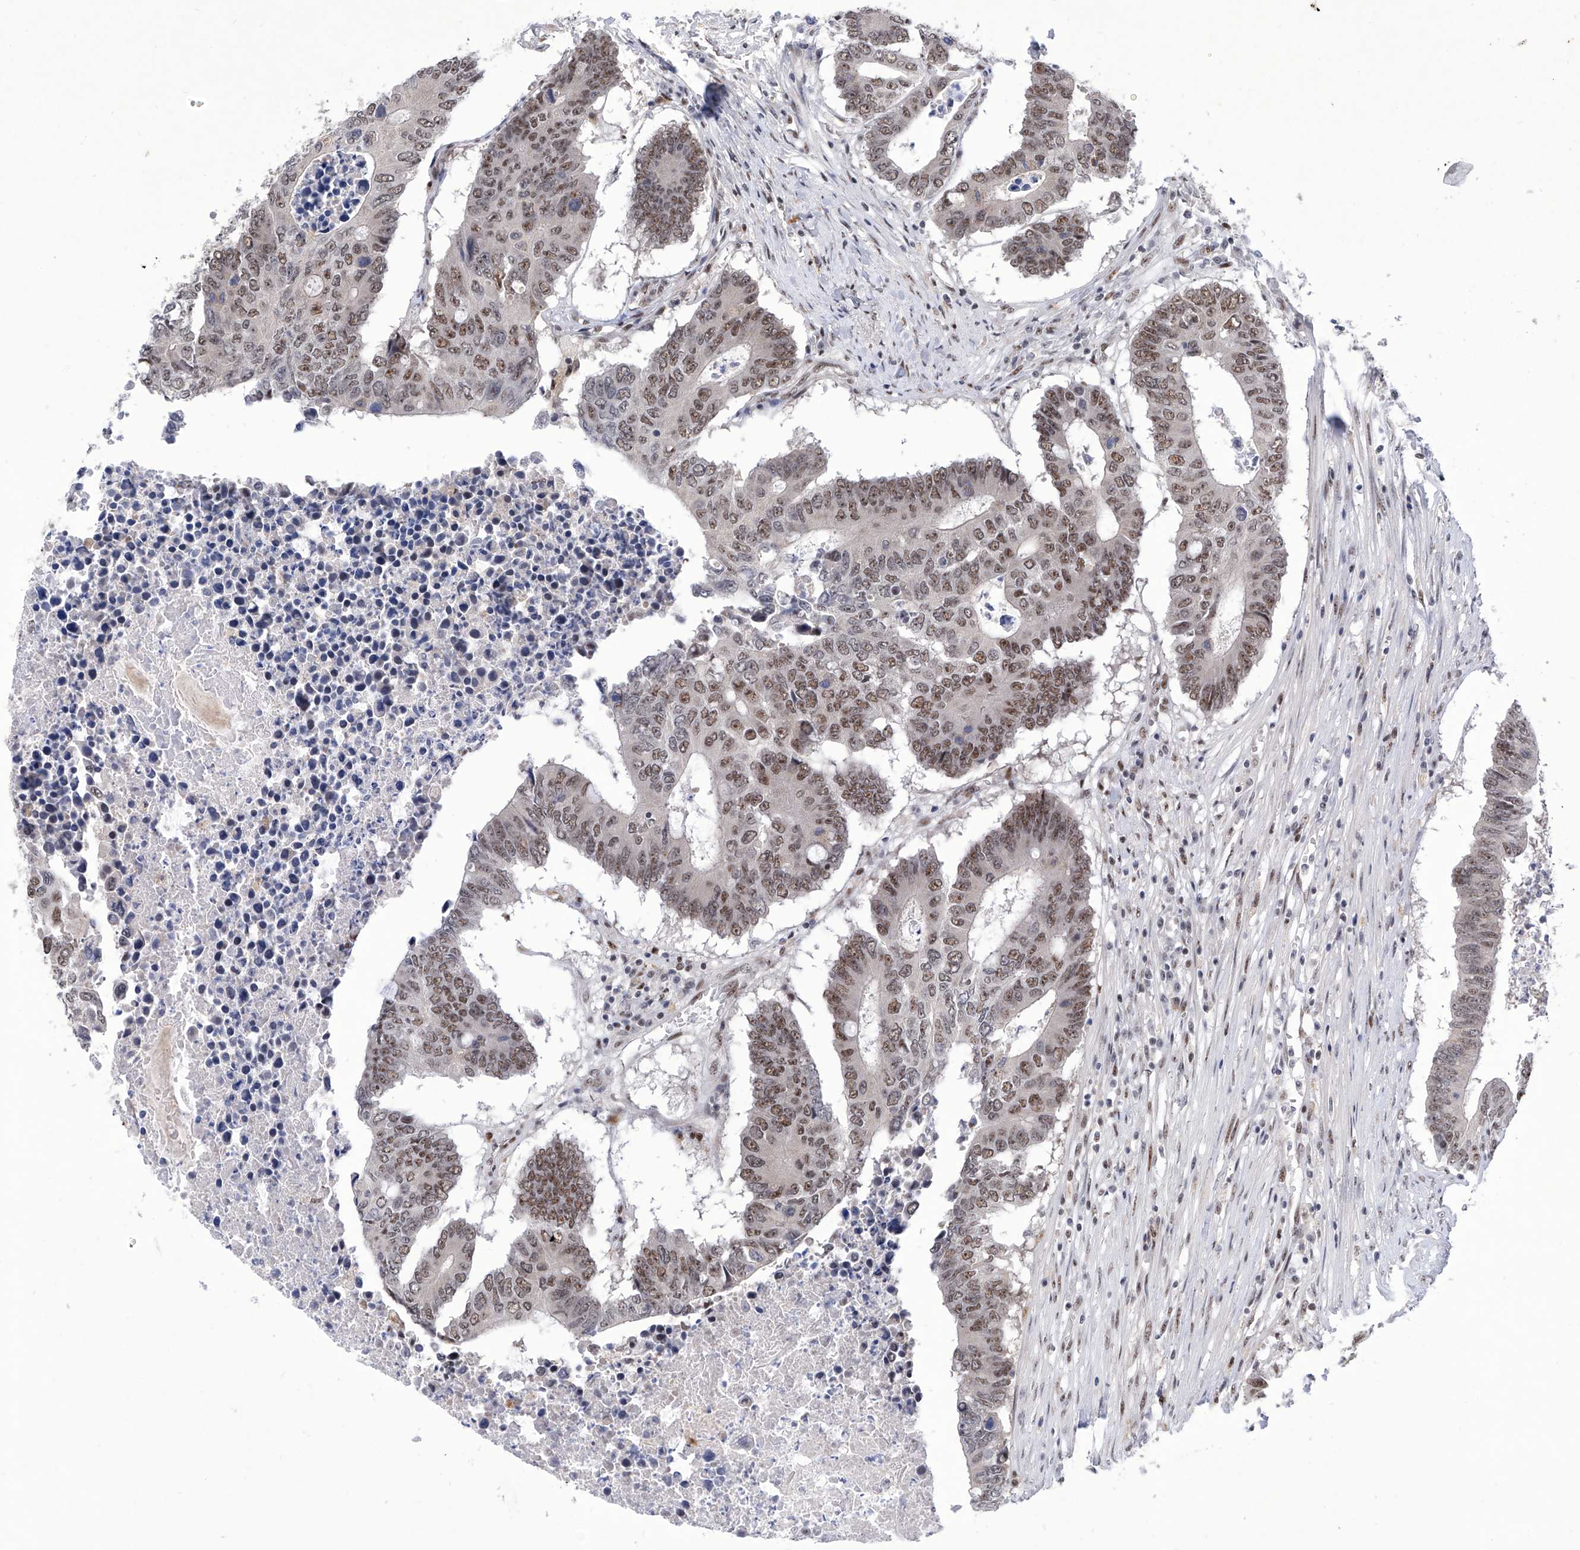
{"staining": {"intensity": "moderate", "quantity": ">75%", "location": "nuclear"}, "tissue": "colorectal cancer", "cell_type": "Tumor cells", "image_type": "cancer", "snomed": [{"axis": "morphology", "description": "Adenocarcinoma, NOS"}, {"axis": "topography", "description": "Colon"}], "caption": "Colorectal cancer (adenocarcinoma) stained with a protein marker reveals moderate staining in tumor cells.", "gene": "RAD54L", "patient": {"sex": "male", "age": 87}}